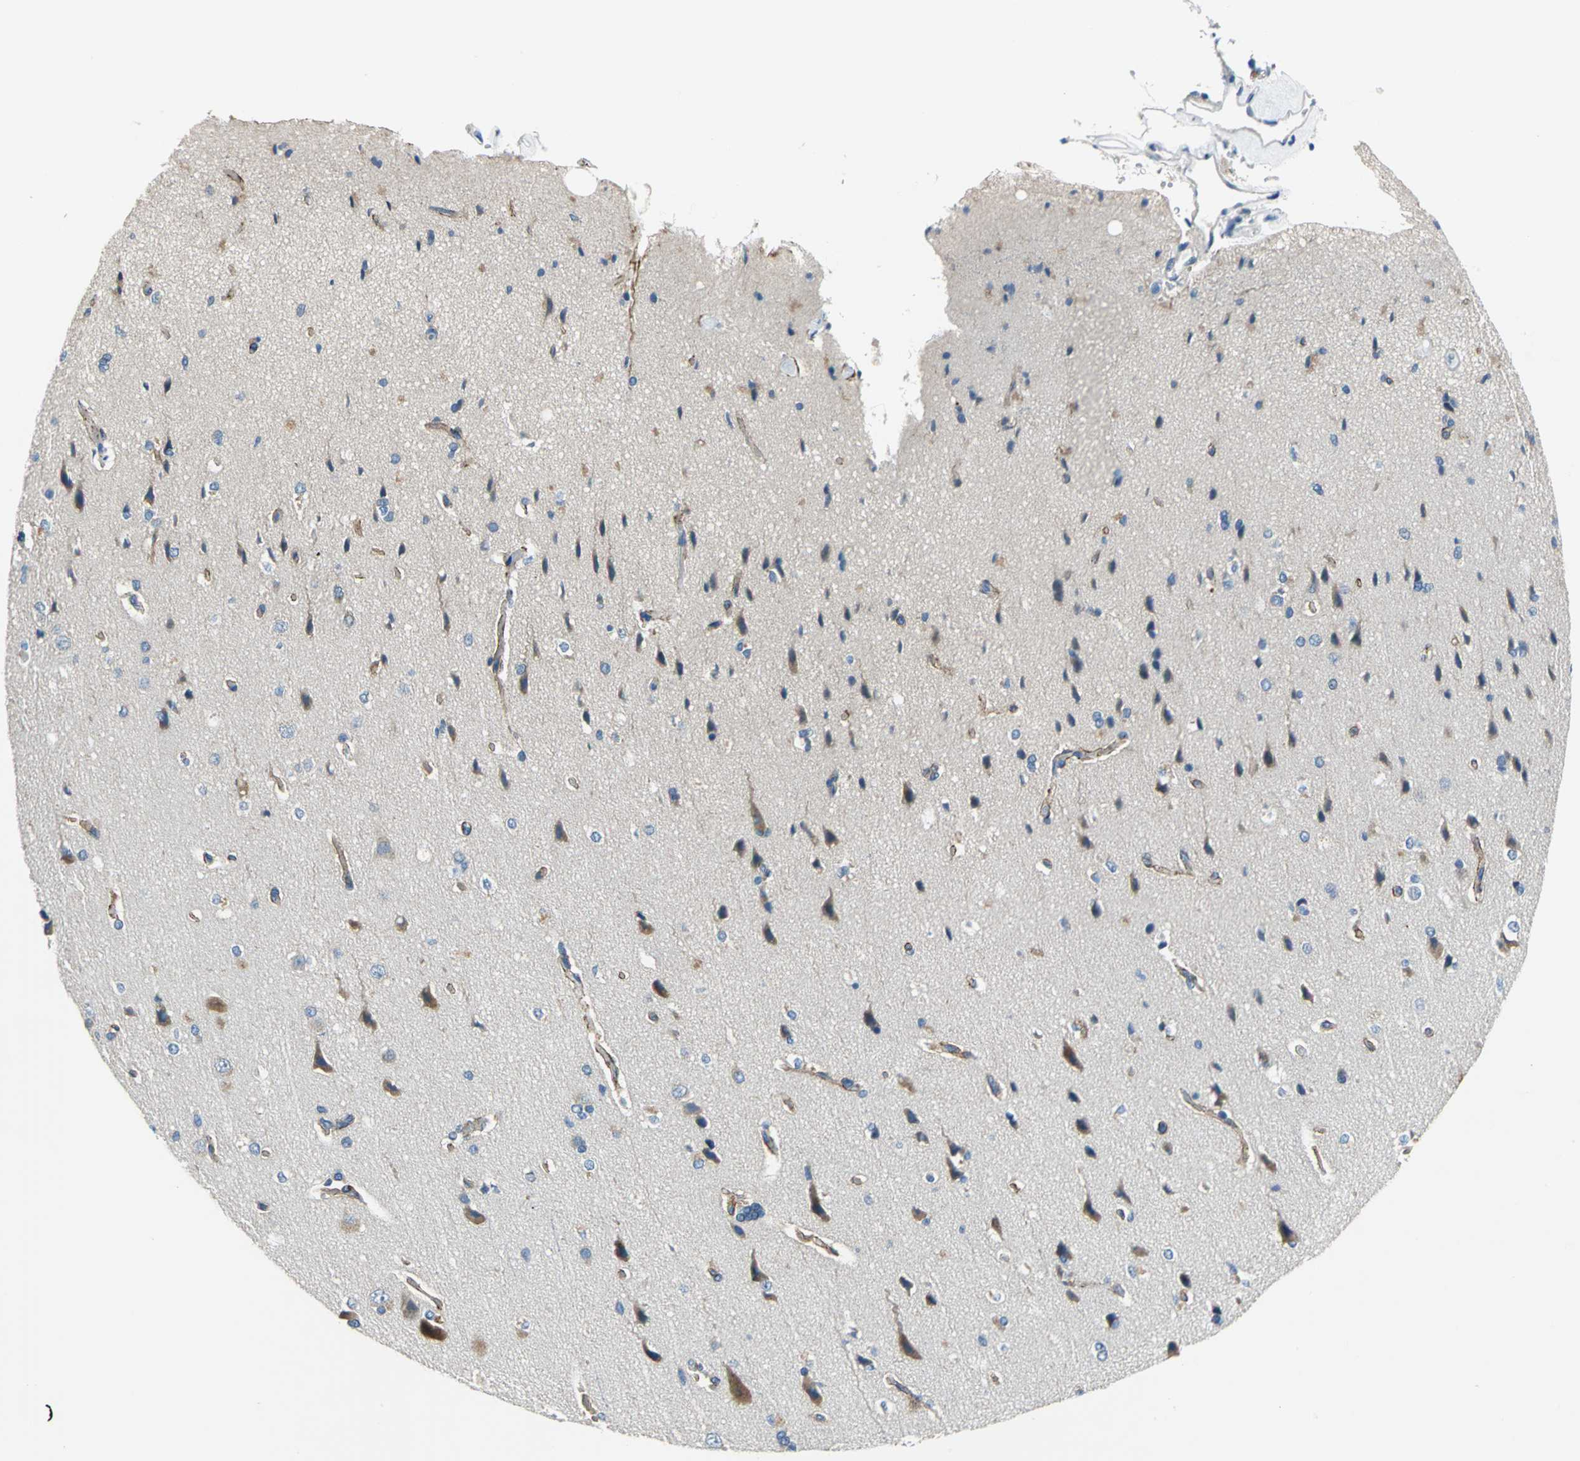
{"staining": {"intensity": "negative", "quantity": "none", "location": "none"}, "tissue": "cerebral cortex", "cell_type": "Endothelial cells", "image_type": "normal", "snomed": [{"axis": "morphology", "description": "Normal tissue, NOS"}, {"axis": "topography", "description": "Cerebral cortex"}], "caption": "Protein analysis of unremarkable cerebral cortex displays no significant staining in endothelial cells.", "gene": "RASD2", "patient": {"sex": "male", "age": 62}}